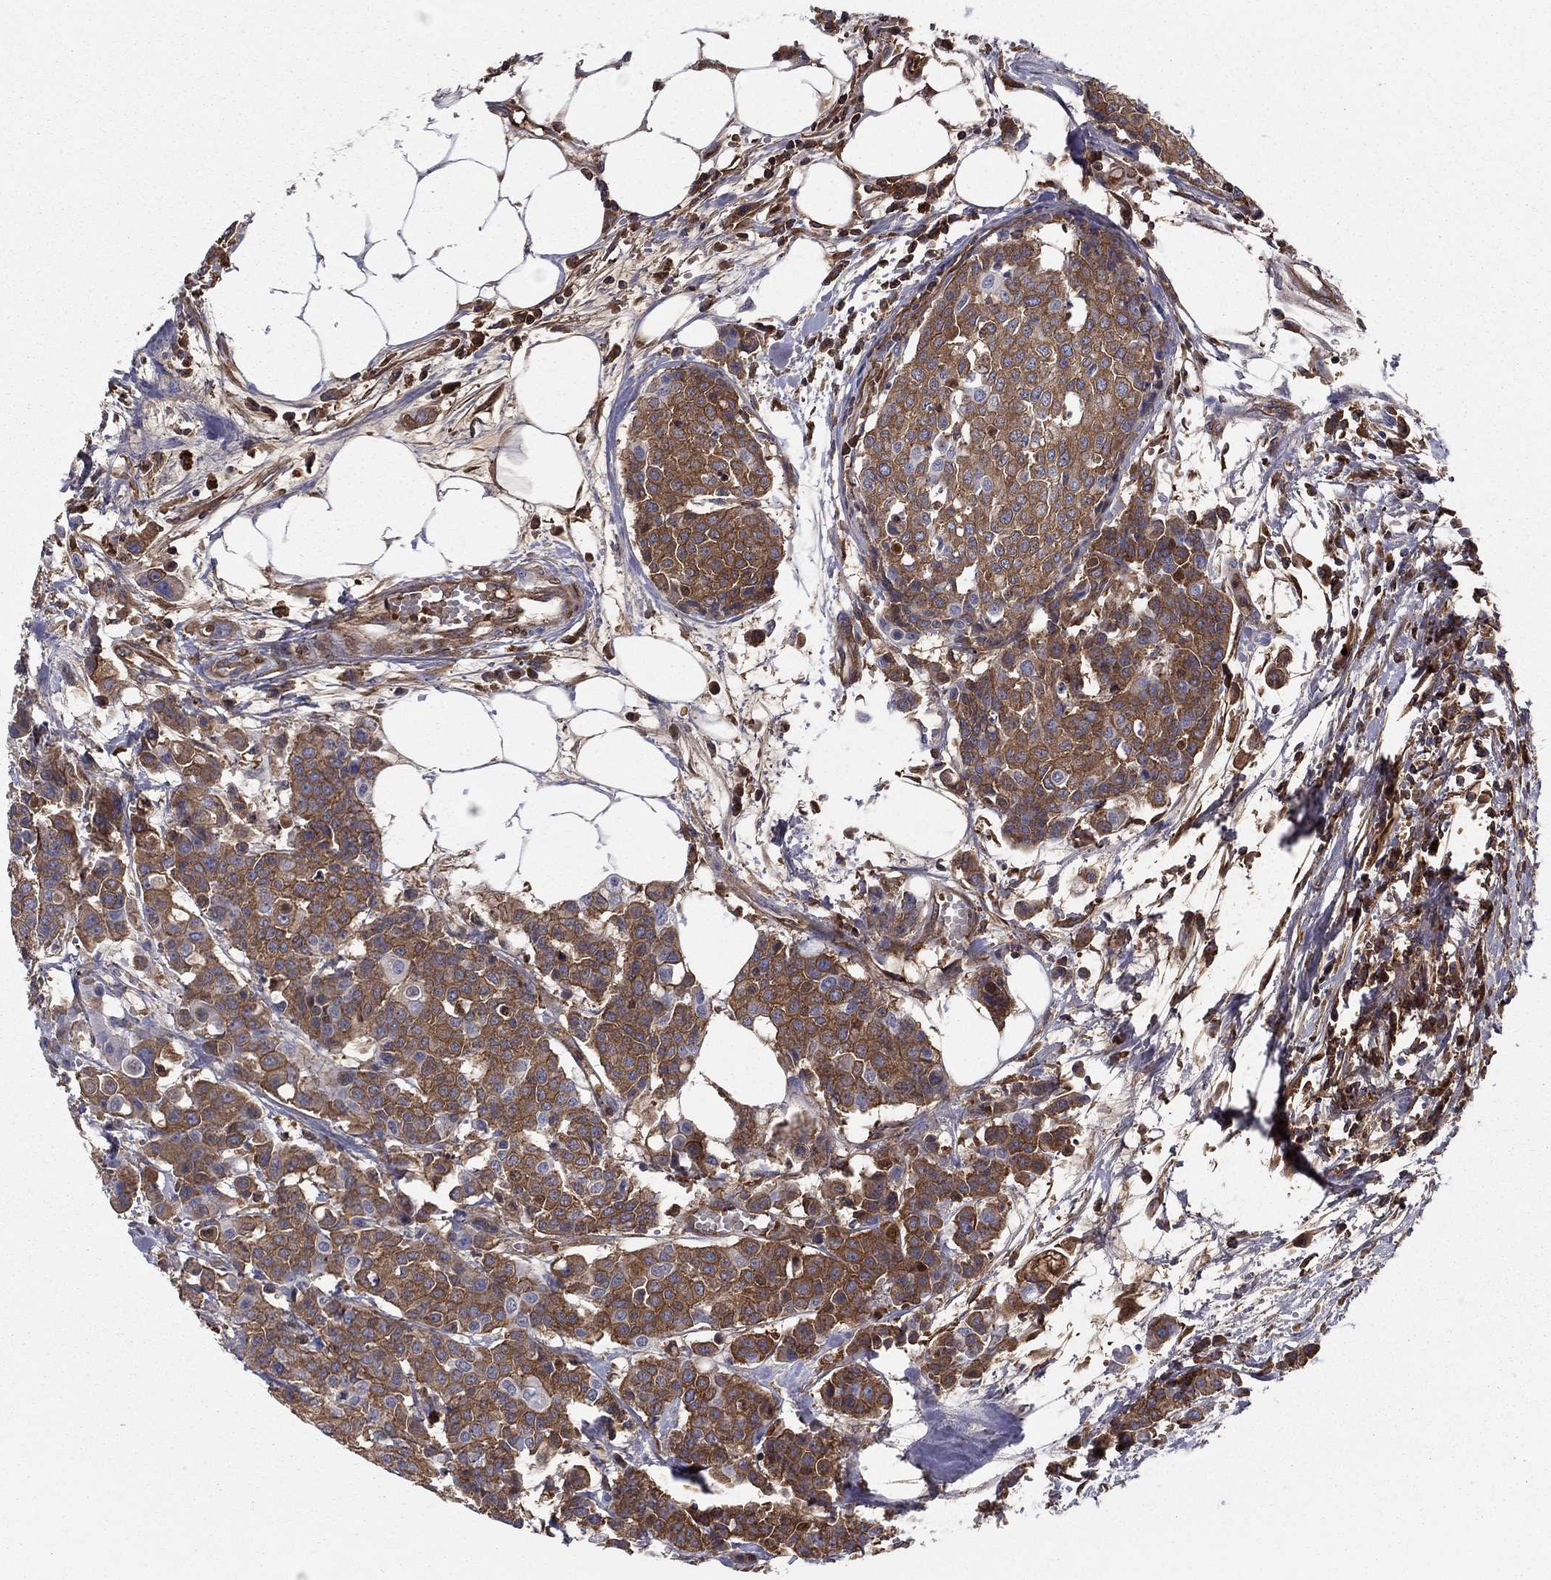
{"staining": {"intensity": "moderate", "quantity": ">75%", "location": "cytoplasmic/membranous"}, "tissue": "carcinoid", "cell_type": "Tumor cells", "image_type": "cancer", "snomed": [{"axis": "morphology", "description": "Carcinoid, malignant, NOS"}, {"axis": "topography", "description": "Colon"}], "caption": "Carcinoid (malignant) tissue shows moderate cytoplasmic/membranous staining in approximately >75% of tumor cells The staining was performed using DAB to visualize the protein expression in brown, while the nuclei were stained in blue with hematoxylin (Magnification: 20x).", "gene": "HPX", "patient": {"sex": "male", "age": 81}}